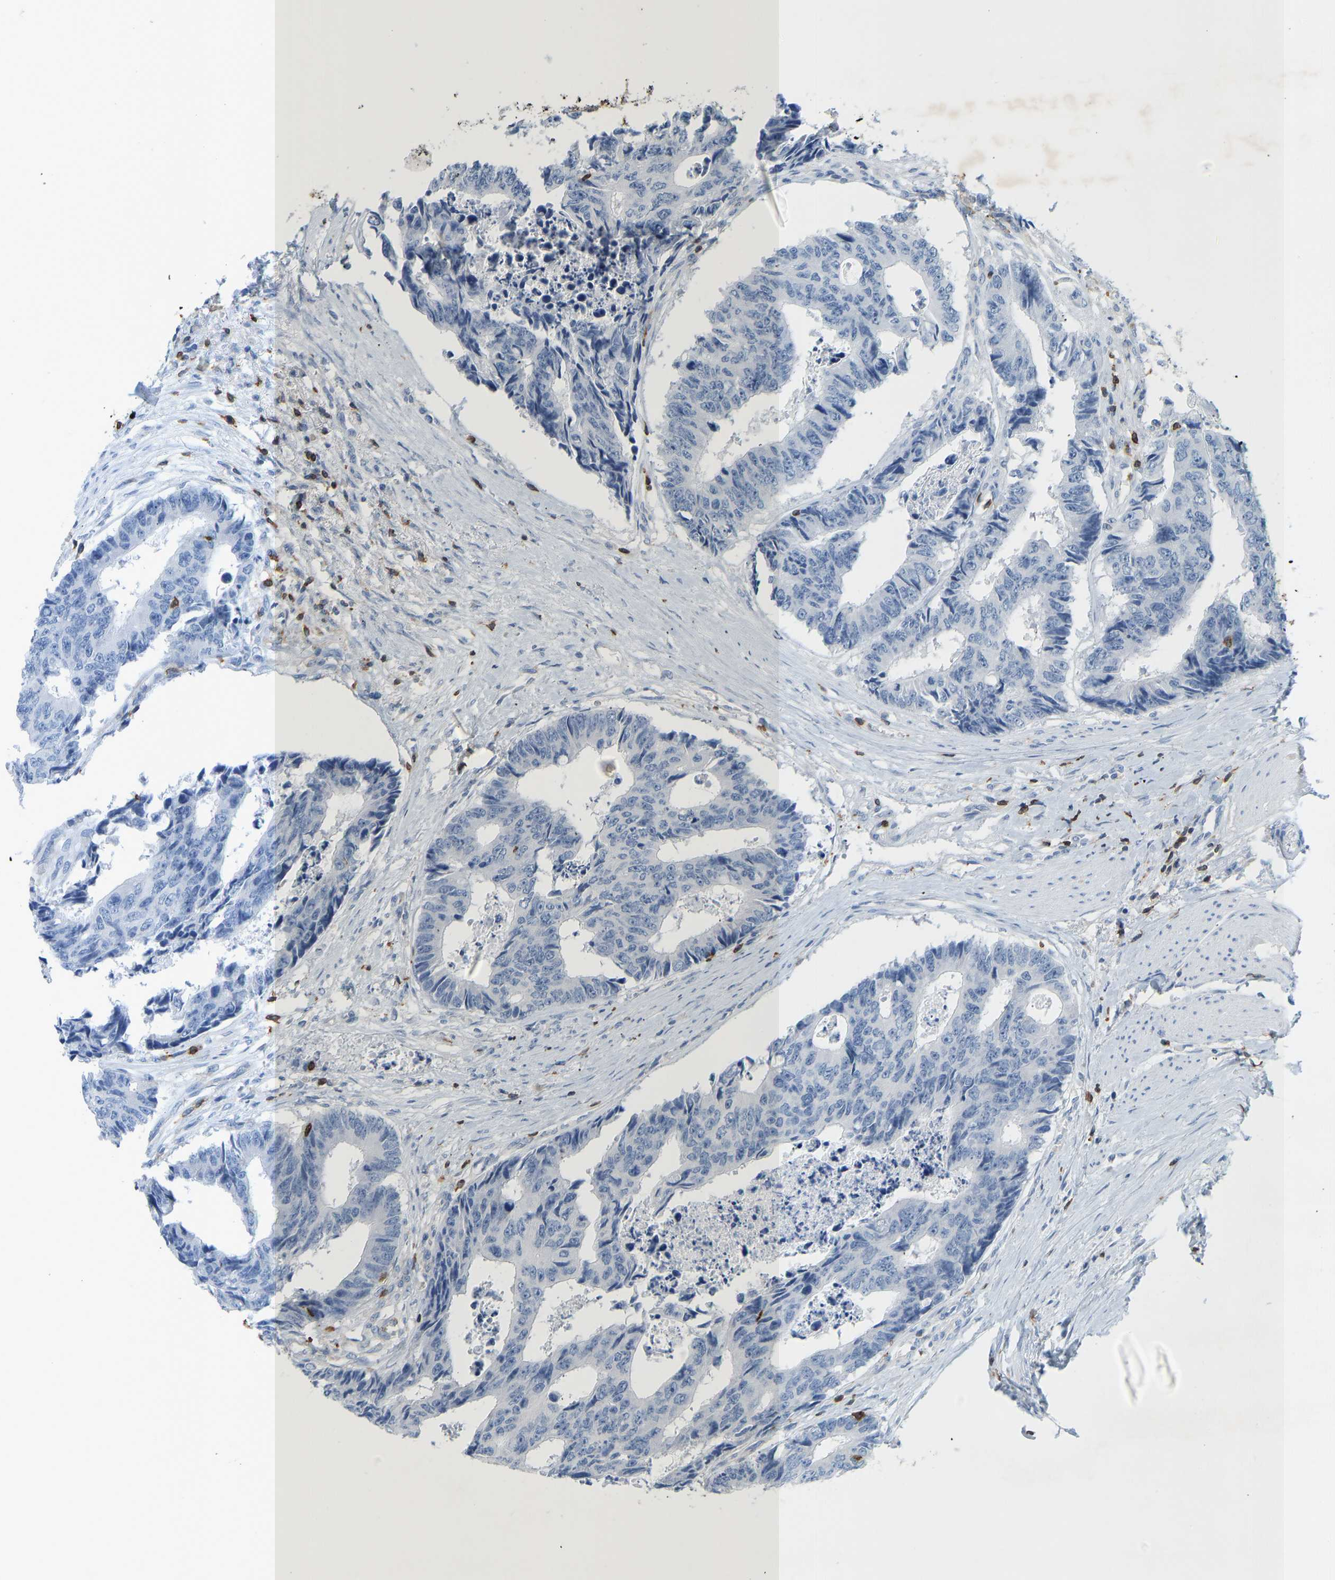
{"staining": {"intensity": "negative", "quantity": "none", "location": "none"}, "tissue": "colorectal cancer", "cell_type": "Tumor cells", "image_type": "cancer", "snomed": [{"axis": "morphology", "description": "Adenocarcinoma, NOS"}, {"axis": "topography", "description": "Rectum"}], "caption": "Tumor cells show no significant protein positivity in colorectal cancer (adenocarcinoma).", "gene": "EVL", "patient": {"sex": "male", "age": 84}}